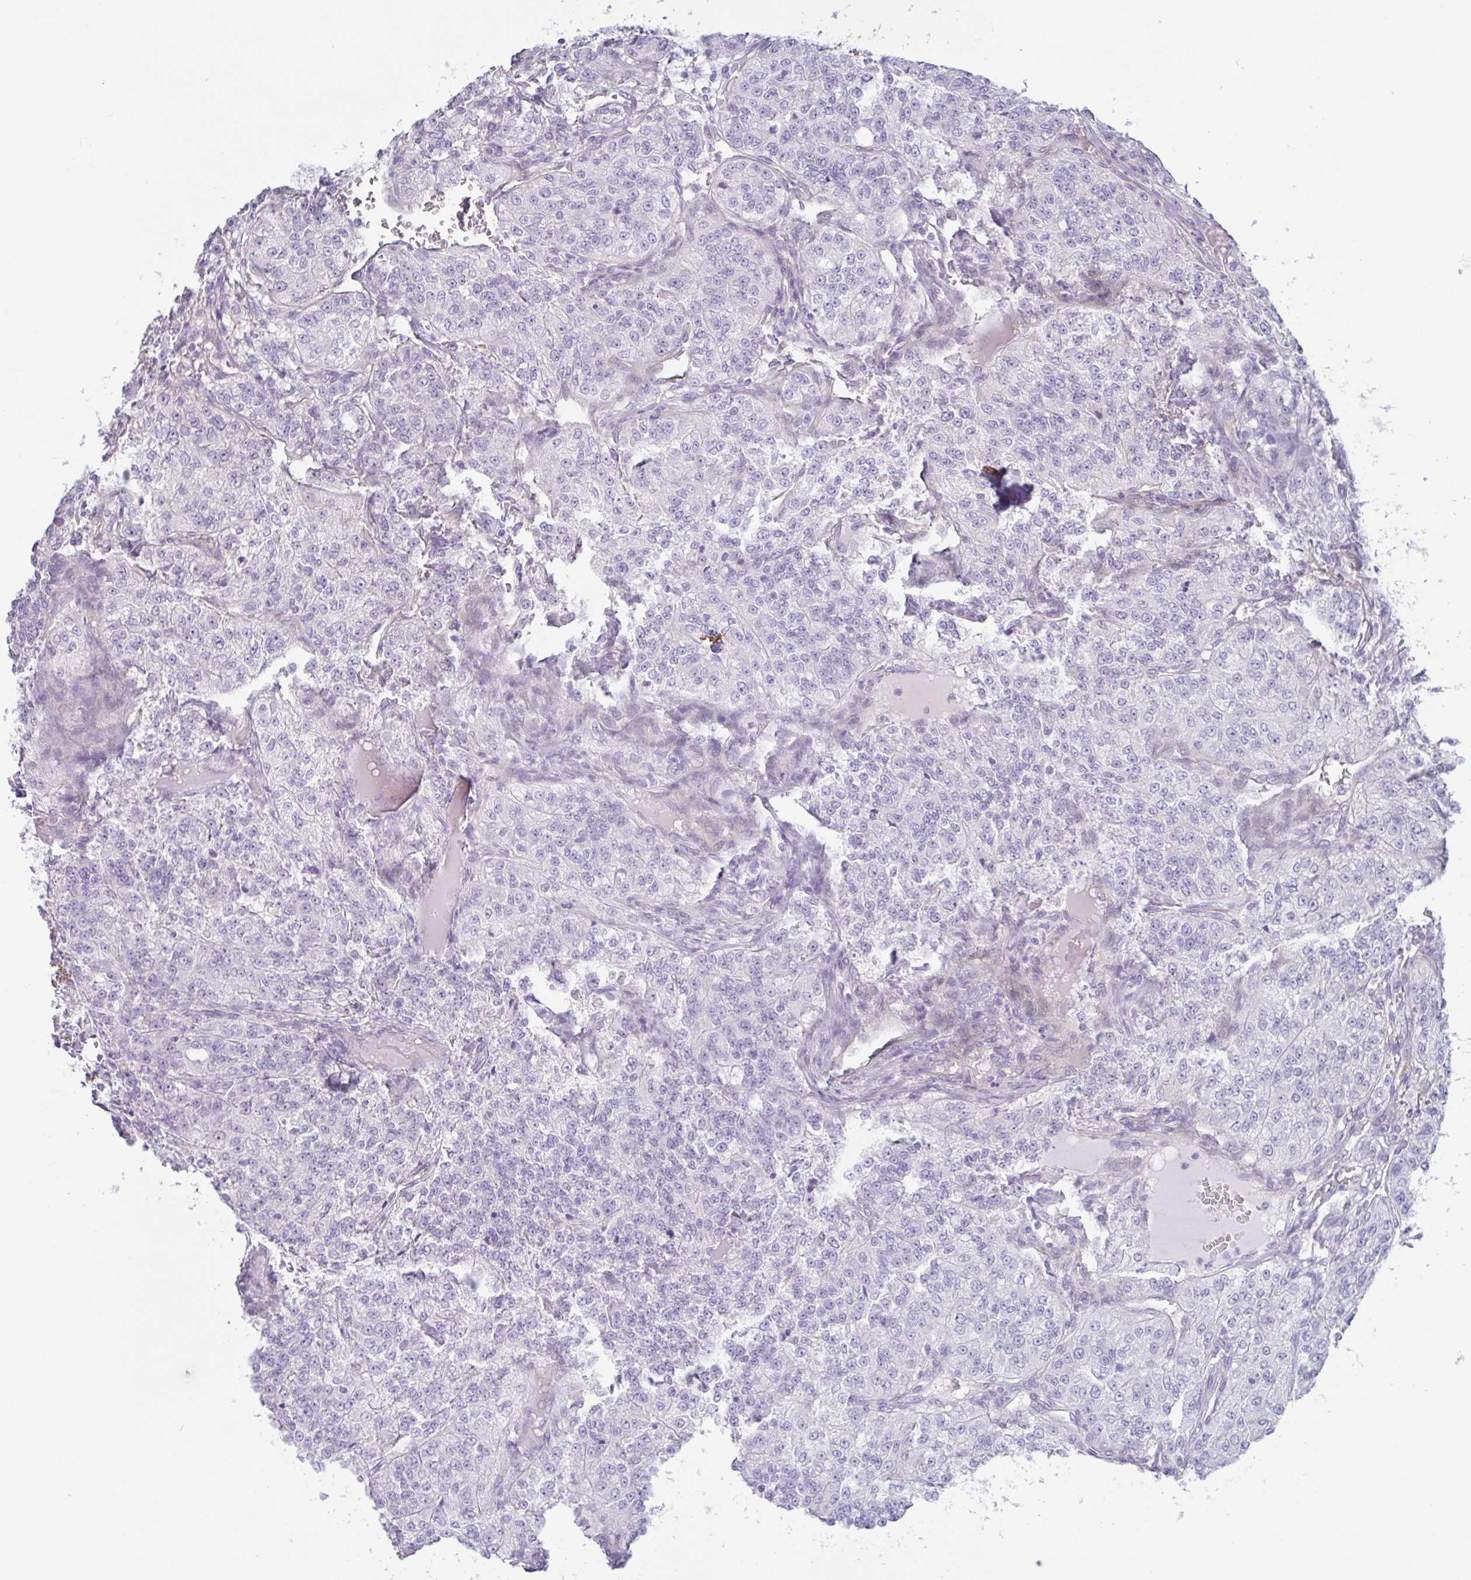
{"staining": {"intensity": "negative", "quantity": "none", "location": "none"}, "tissue": "renal cancer", "cell_type": "Tumor cells", "image_type": "cancer", "snomed": [{"axis": "morphology", "description": "Adenocarcinoma, NOS"}, {"axis": "topography", "description": "Kidney"}], "caption": "Renal cancer (adenocarcinoma) stained for a protein using immunohistochemistry displays no staining tumor cells.", "gene": "MYH10", "patient": {"sex": "female", "age": 63}}